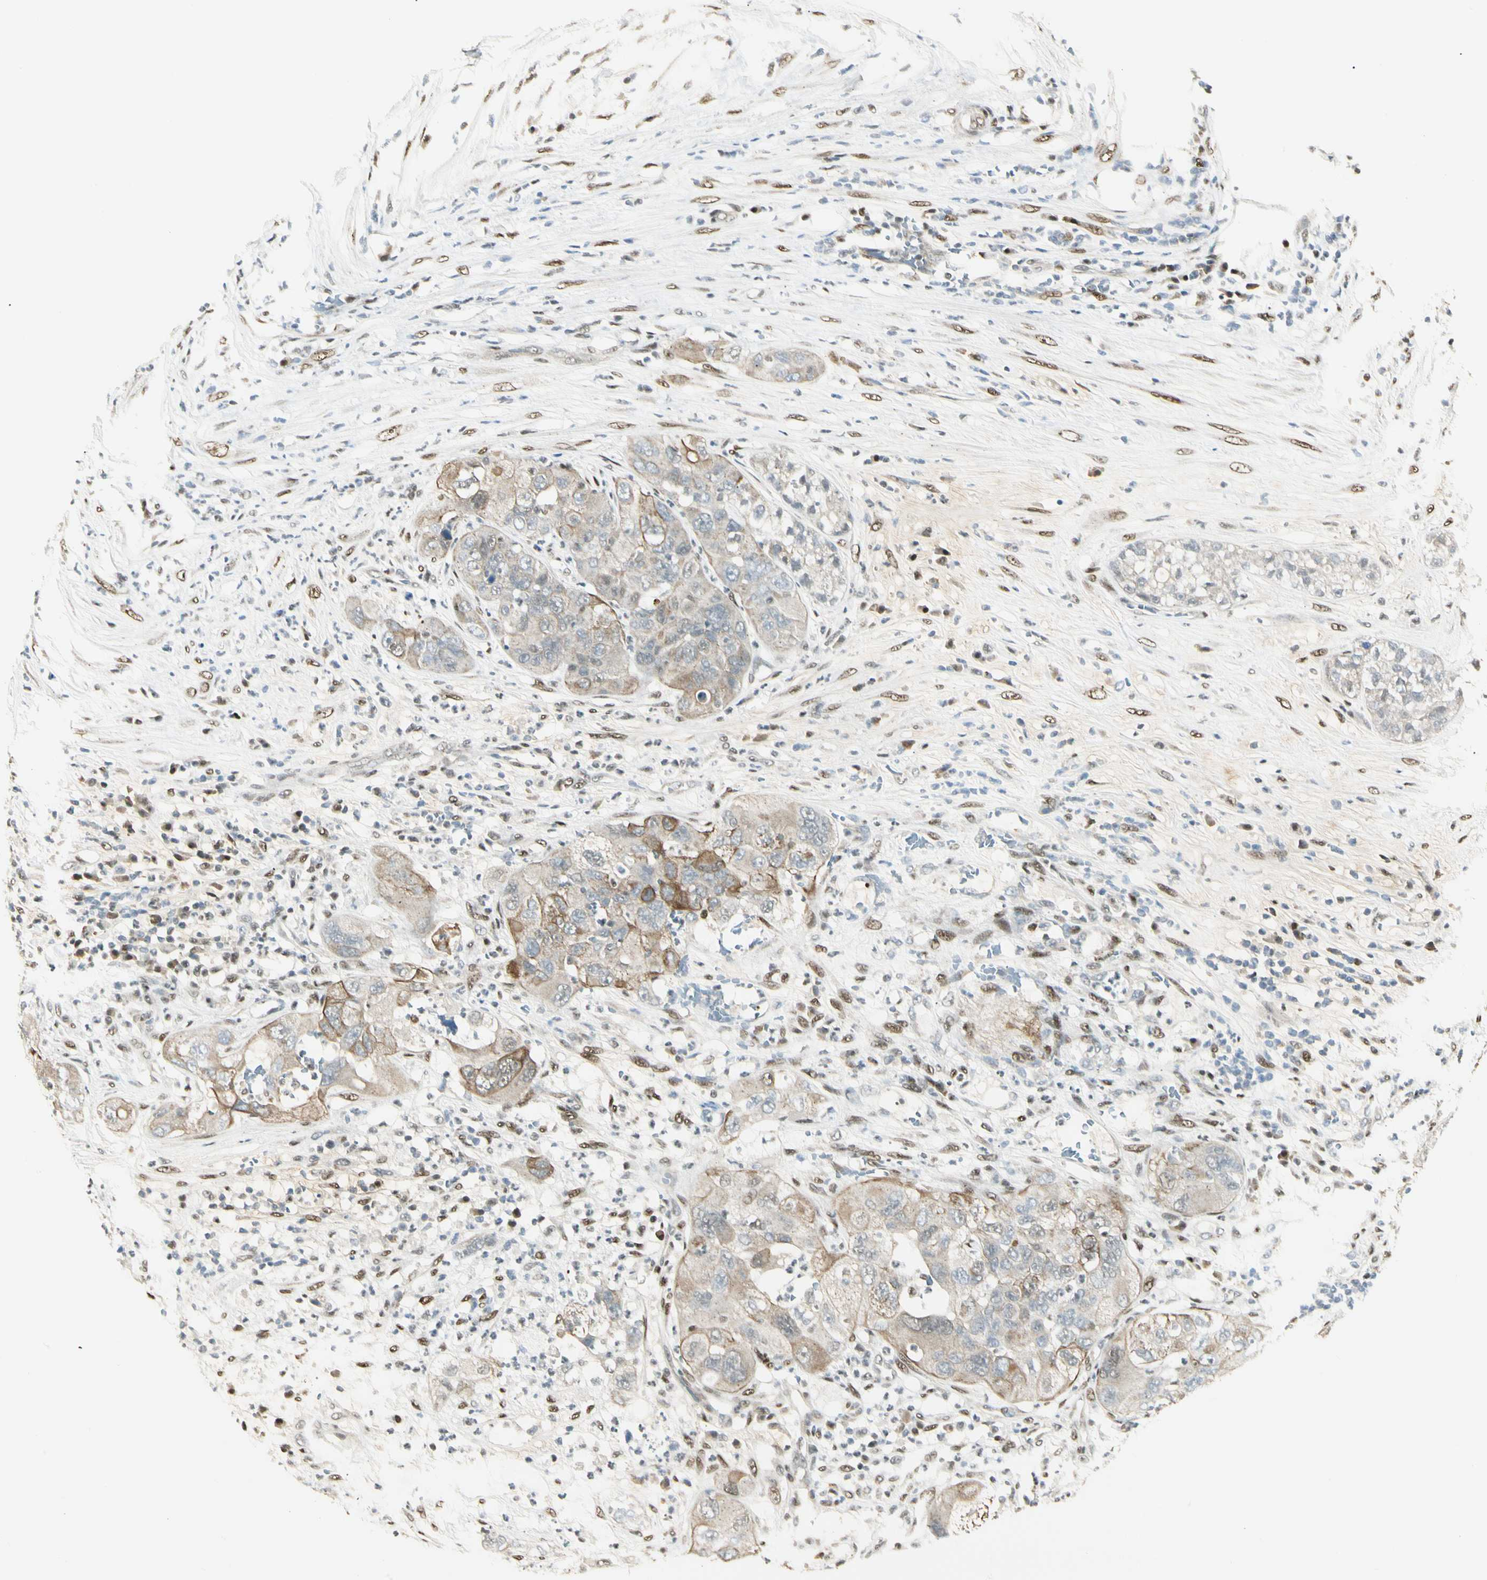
{"staining": {"intensity": "moderate", "quantity": "25%-75%", "location": "cytoplasmic/membranous"}, "tissue": "pancreatic cancer", "cell_type": "Tumor cells", "image_type": "cancer", "snomed": [{"axis": "morphology", "description": "Adenocarcinoma, NOS"}, {"axis": "topography", "description": "Pancreas"}], "caption": "There is medium levels of moderate cytoplasmic/membranous staining in tumor cells of adenocarcinoma (pancreatic), as demonstrated by immunohistochemical staining (brown color).", "gene": "ATXN1", "patient": {"sex": "female", "age": 78}}